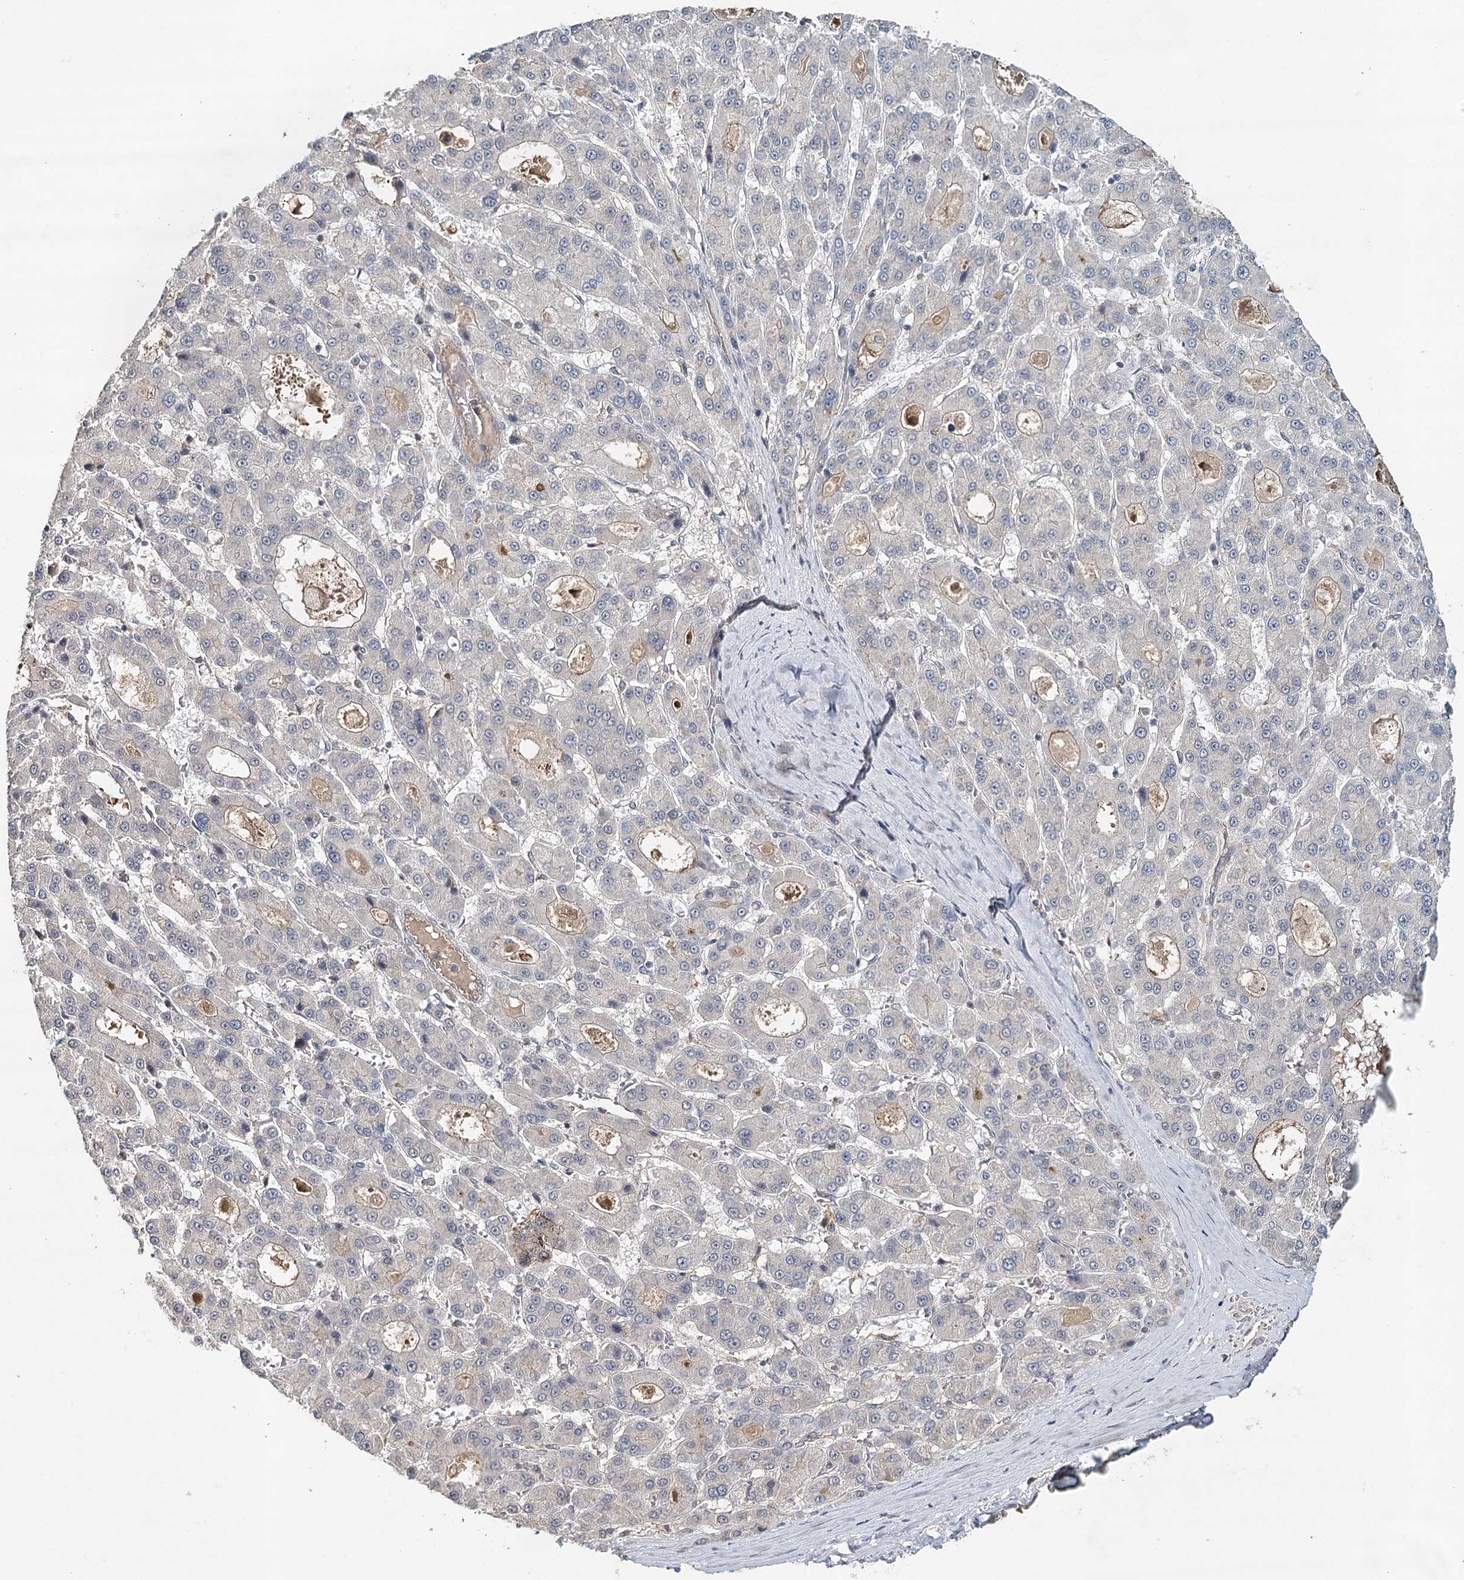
{"staining": {"intensity": "negative", "quantity": "none", "location": "none"}, "tissue": "liver cancer", "cell_type": "Tumor cells", "image_type": "cancer", "snomed": [{"axis": "morphology", "description": "Carcinoma, Hepatocellular, NOS"}, {"axis": "topography", "description": "Liver"}], "caption": "IHC image of hepatocellular carcinoma (liver) stained for a protein (brown), which shows no expression in tumor cells. (DAB IHC with hematoxylin counter stain).", "gene": "SYNPO", "patient": {"sex": "male", "age": 70}}